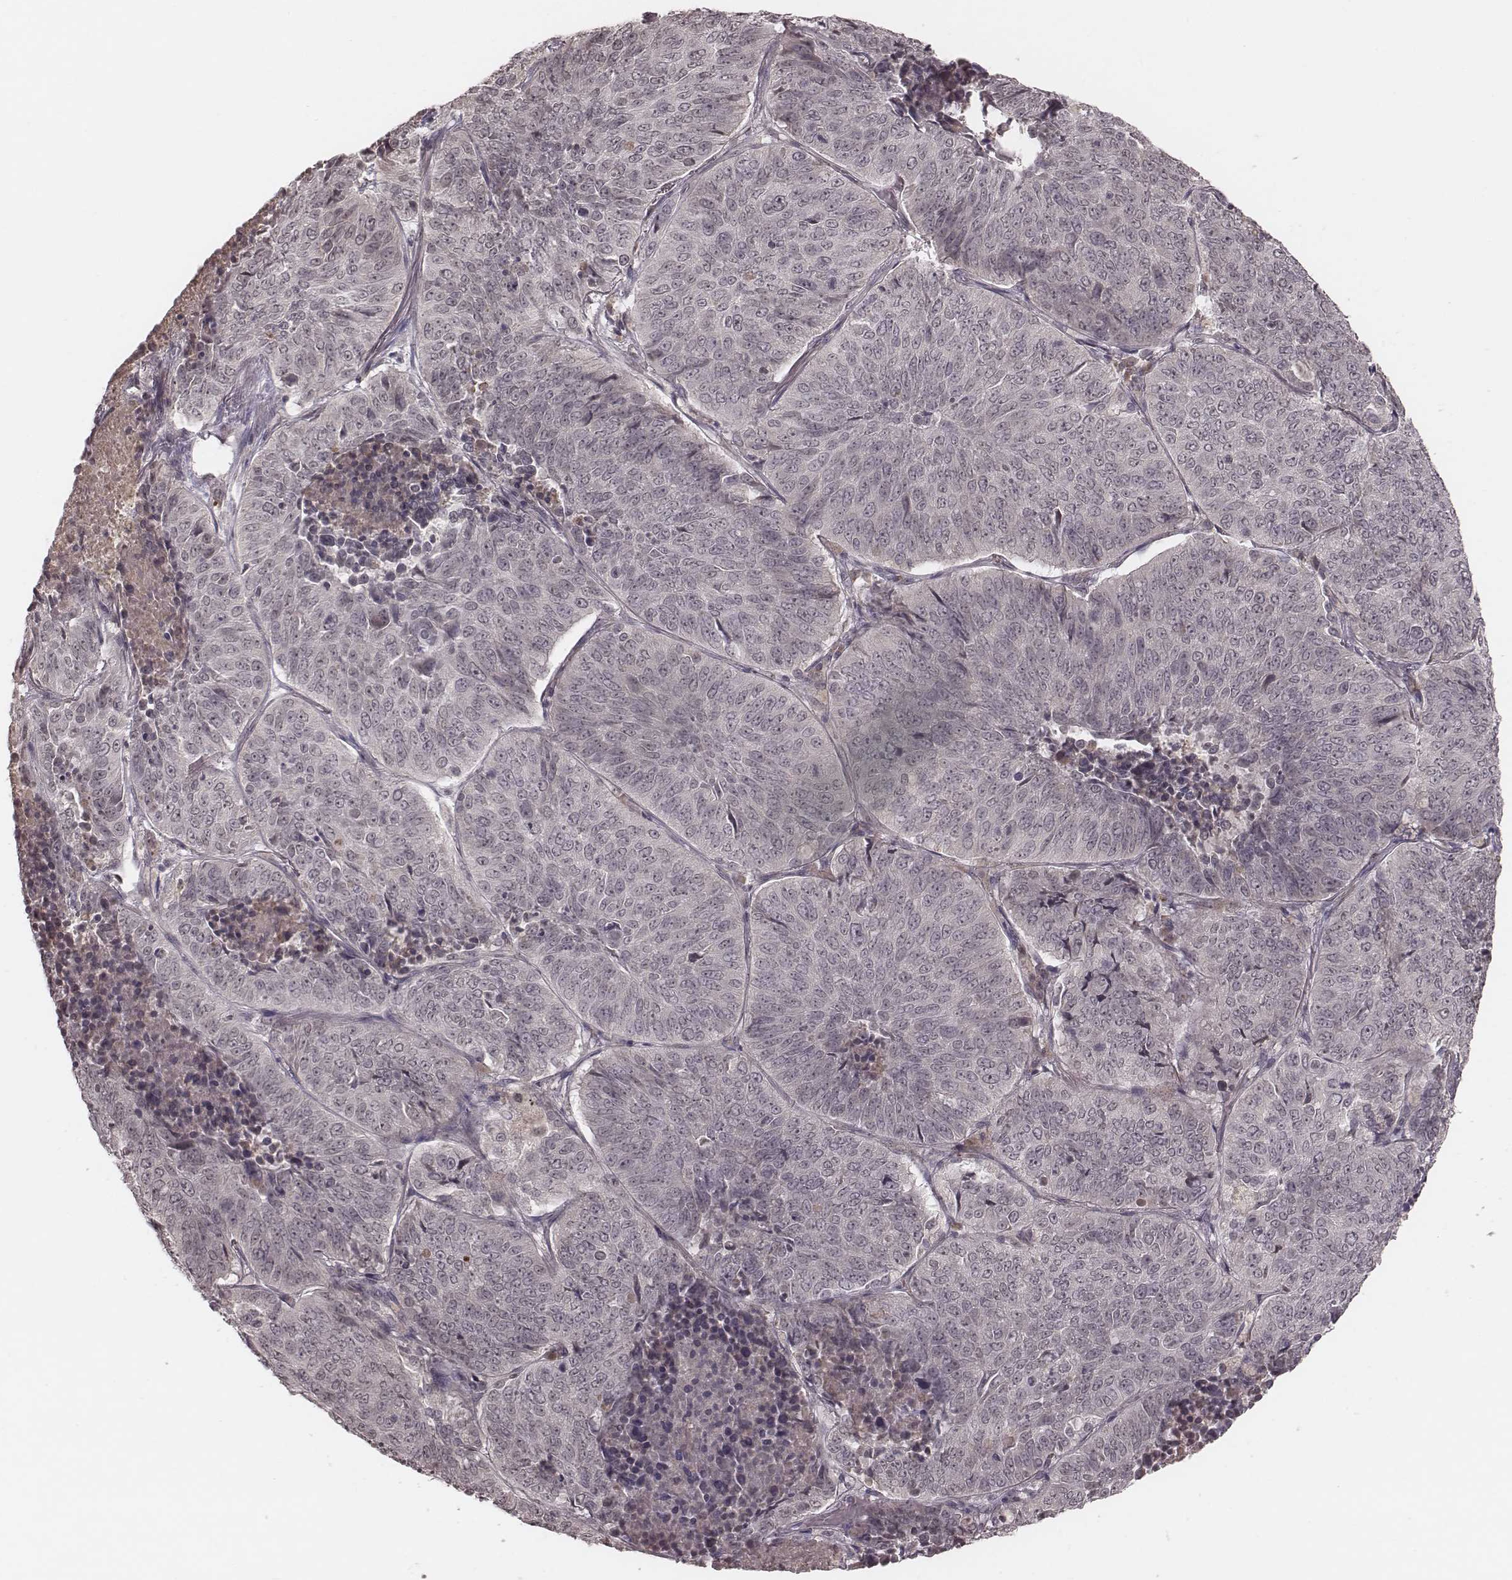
{"staining": {"intensity": "negative", "quantity": "none", "location": "none"}, "tissue": "lung cancer", "cell_type": "Tumor cells", "image_type": "cancer", "snomed": [{"axis": "morphology", "description": "Normal tissue, NOS"}, {"axis": "morphology", "description": "Squamous cell carcinoma, NOS"}, {"axis": "topography", "description": "Bronchus"}, {"axis": "topography", "description": "Lung"}], "caption": "Human squamous cell carcinoma (lung) stained for a protein using IHC reveals no staining in tumor cells.", "gene": "IL5", "patient": {"sex": "male", "age": 64}}